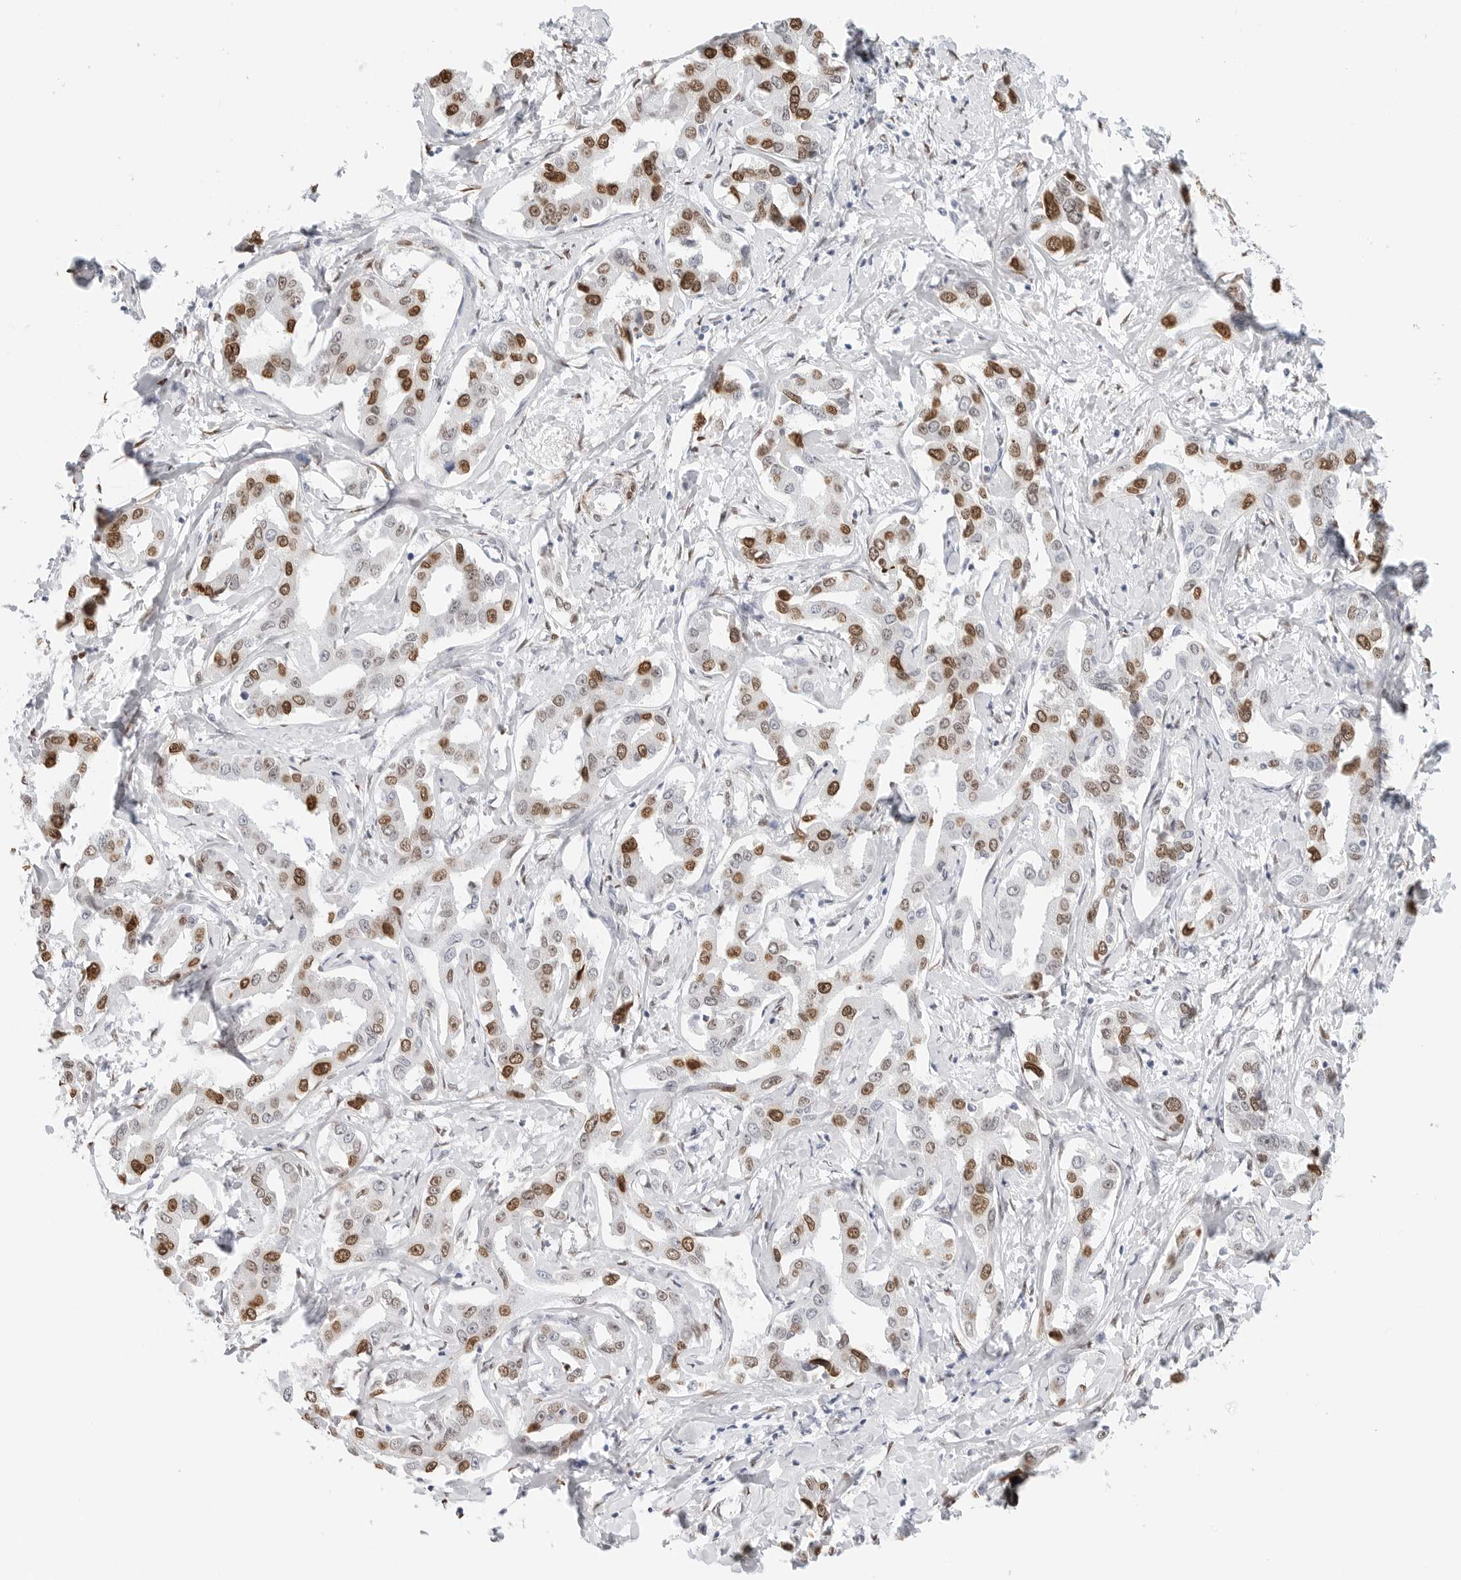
{"staining": {"intensity": "strong", "quantity": ">75%", "location": "nuclear"}, "tissue": "liver cancer", "cell_type": "Tumor cells", "image_type": "cancer", "snomed": [{"axis": "morphology", "description": "Cholangiocarcinoma"}, {"axis": "topography", "description": "Liver"}], "caption": "Immunohistochemical staining of liver cholangiocarcinoma reveals strong nuclear protein positivity in approximately >75% of tumor cells. The protein of interest is stained brown, and the nuclei are stained in blue (DAB (3,3'-diaminobenzidine) IHC with brightfield microscopy, high magnification).", "gene": "SPIDR", "patient": {"sex": "male", "age": 59}}